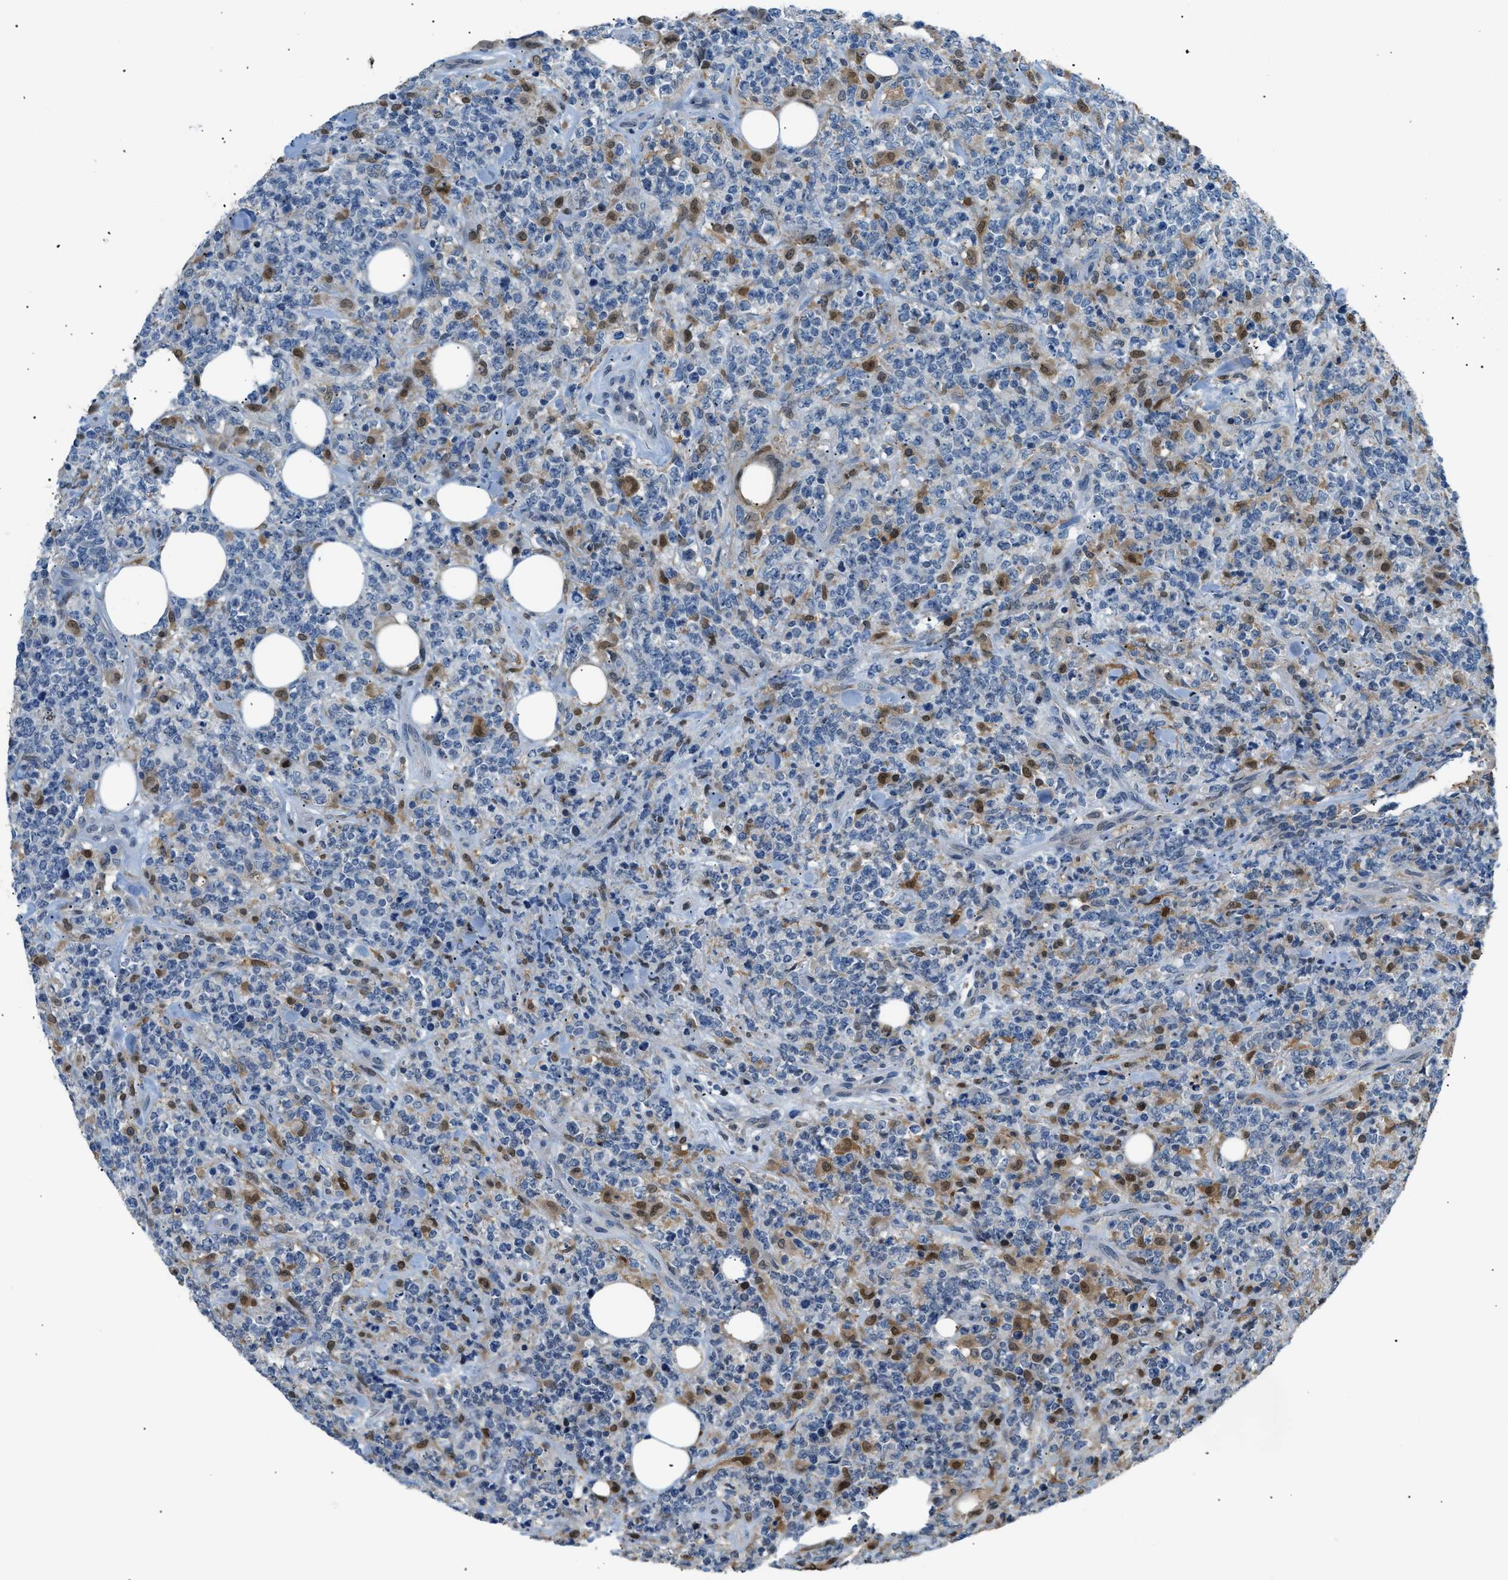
{"staining": {"intensity": "negative", "quantity": "none", "location": "none"}, "tissue": "lymphoma", "cell_type": "Tumor cells", "image_type": "cancer", "snomed": [{"axis": "morphology", "description": "Malignant lymphoma, non-Hodgkin's type, High grade"}, {"axis": "topography", "description": "Soft tissue"}], "caption": "DAB (3,3'-diaminobenzidine) immunohistochemical staining of lymphoma demonstrates no significant staining in tumor cells.", "gene": "AKR1A1", "patient": {"sex": "male", "age": 18}}